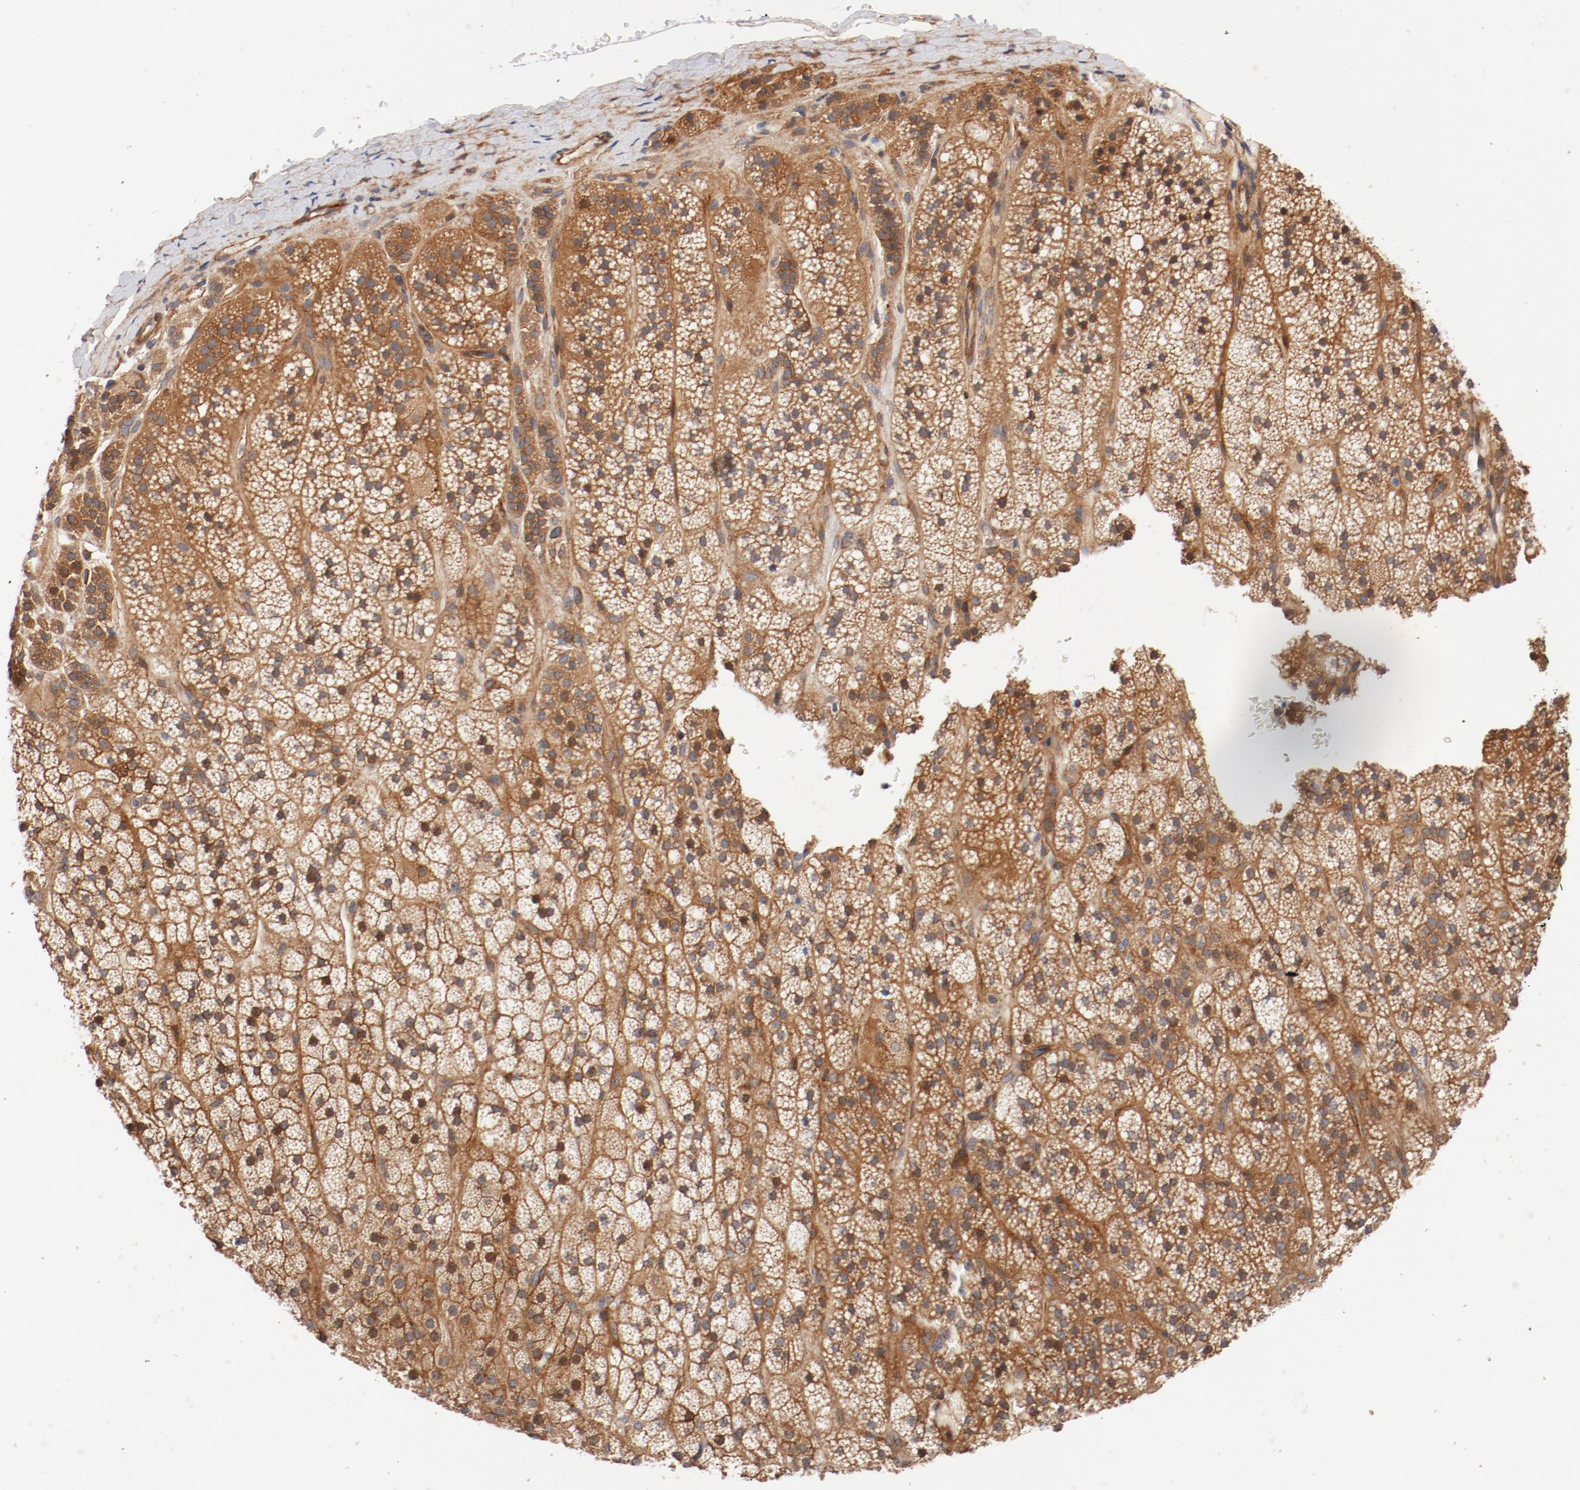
{"staining": {"intensity": "moderate", "quantity": ">75%", "location": "cytoplasmic/membranous,nuclear"}, "tissue": "adrenal gland", "cell_type": "Glandular cells", "image_type": "normal", "snomed": [{"axis": "morphology", "description": "Normal tissue, NOS"}, {"axis": "topography", "description": "Adrenal gland"}], "caption": "Normal adrenal gland demonstrates moderate cytoplasmic/membranous,nuclear expression in approximately >75% of glandular cells.", "gene": "PITPNM2", "patient": {"sex": "male", "age": 35}}